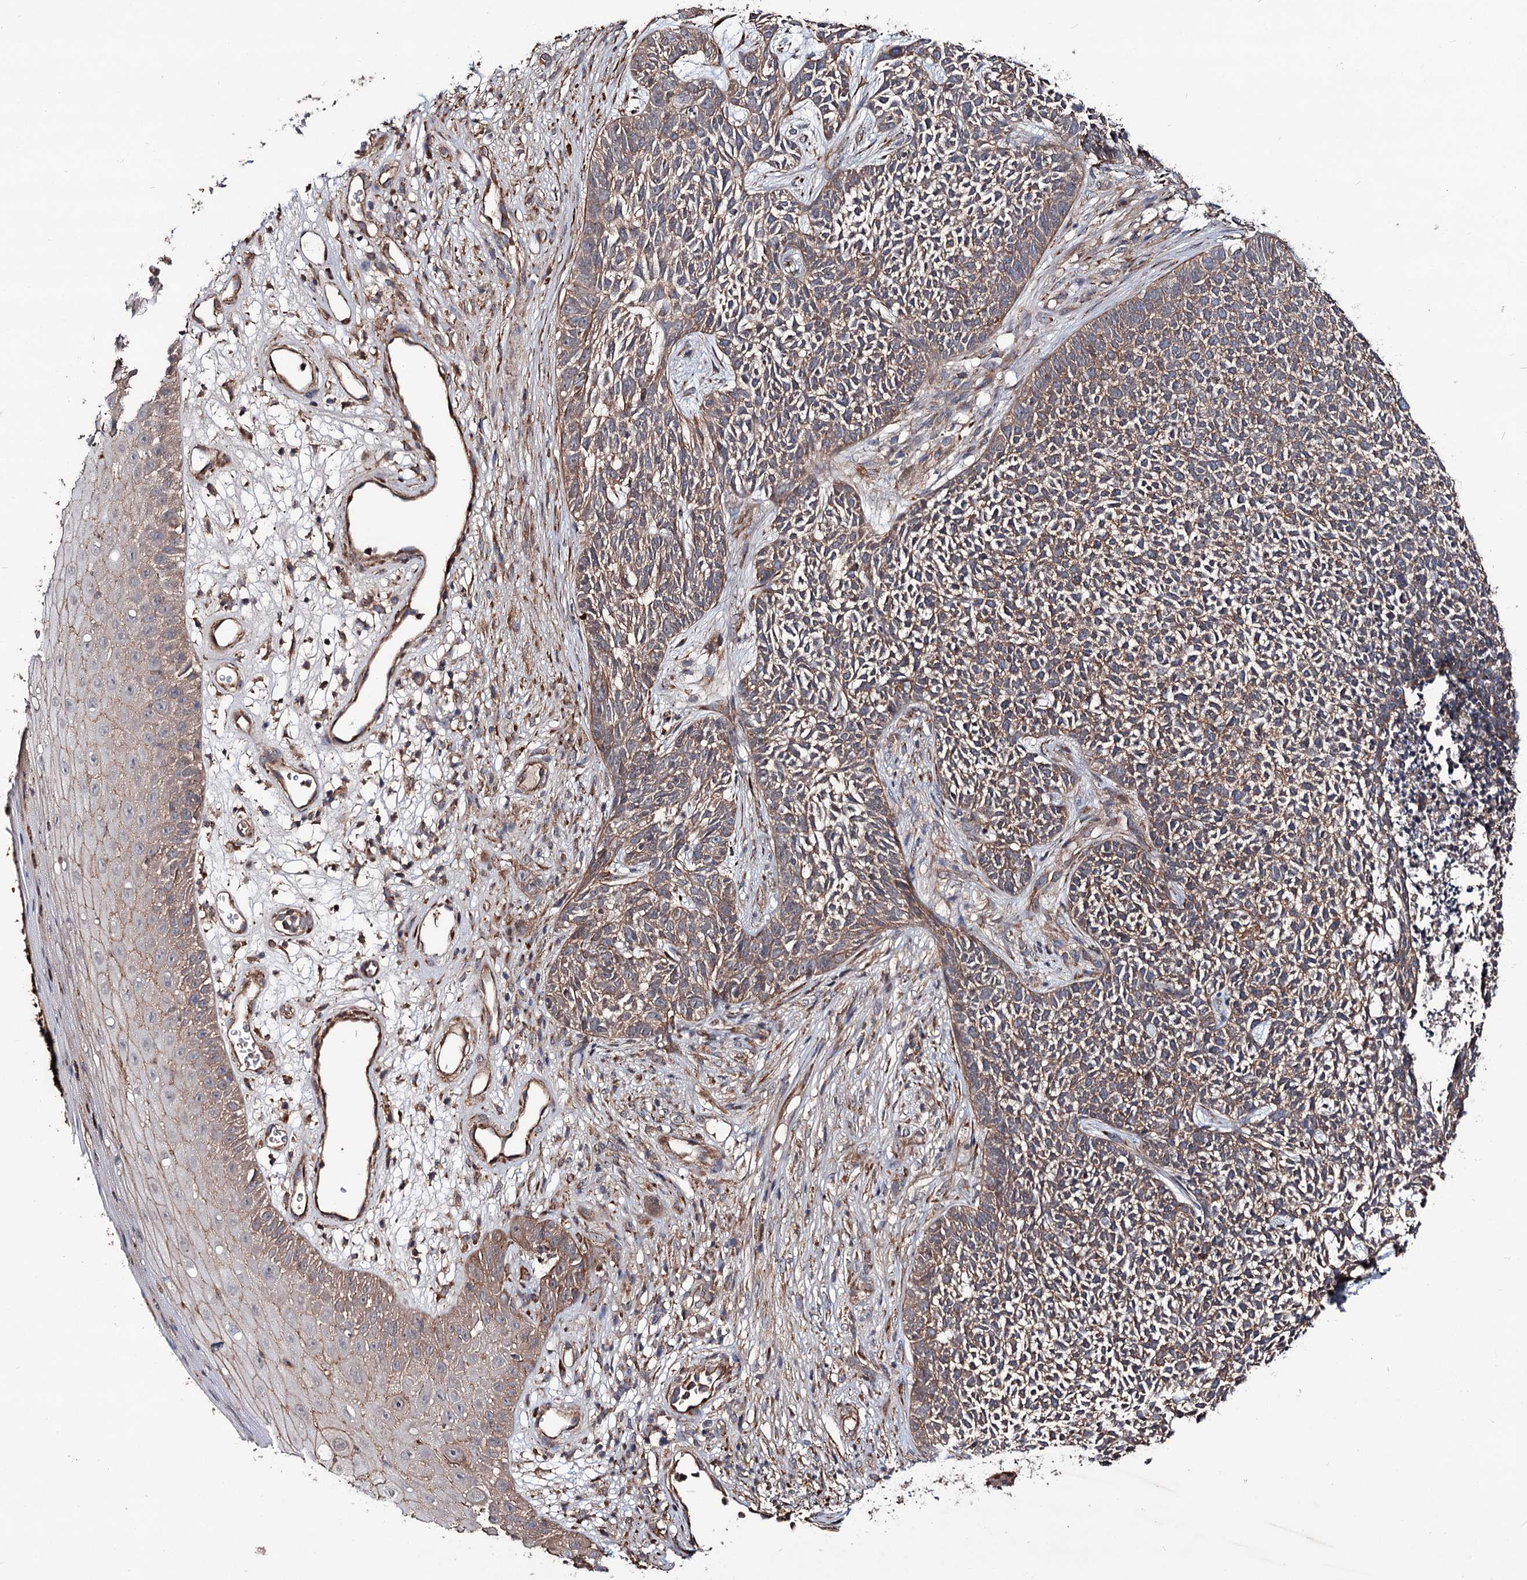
{"staining": {"intensity": "weak", "quantity": ">75%", "location": "cytoplasmic/membranous"}, "tissue": "skin cancer", "cell_type": "Tumor cells", "image_type": "cancer", "snomed": [{"axis": "morphology", "description": "Basal cell carcinoma"}, {"axis": "topography", "description": "Skin"}], "caption": "An image of skin basal cell carcinoma stained for a protein demonstrates weak cytoplasmic/membranous brown staining in tumor cells. The staining was performed using DAB (3,3'-diaminobenzidine) to visualize the protein expression in brown, while the nuclei were stained in blue with hematoxylin (Magnification: 20x).", "gene": "GRIP1", "patient": {"sex": "female", "age": 84}}